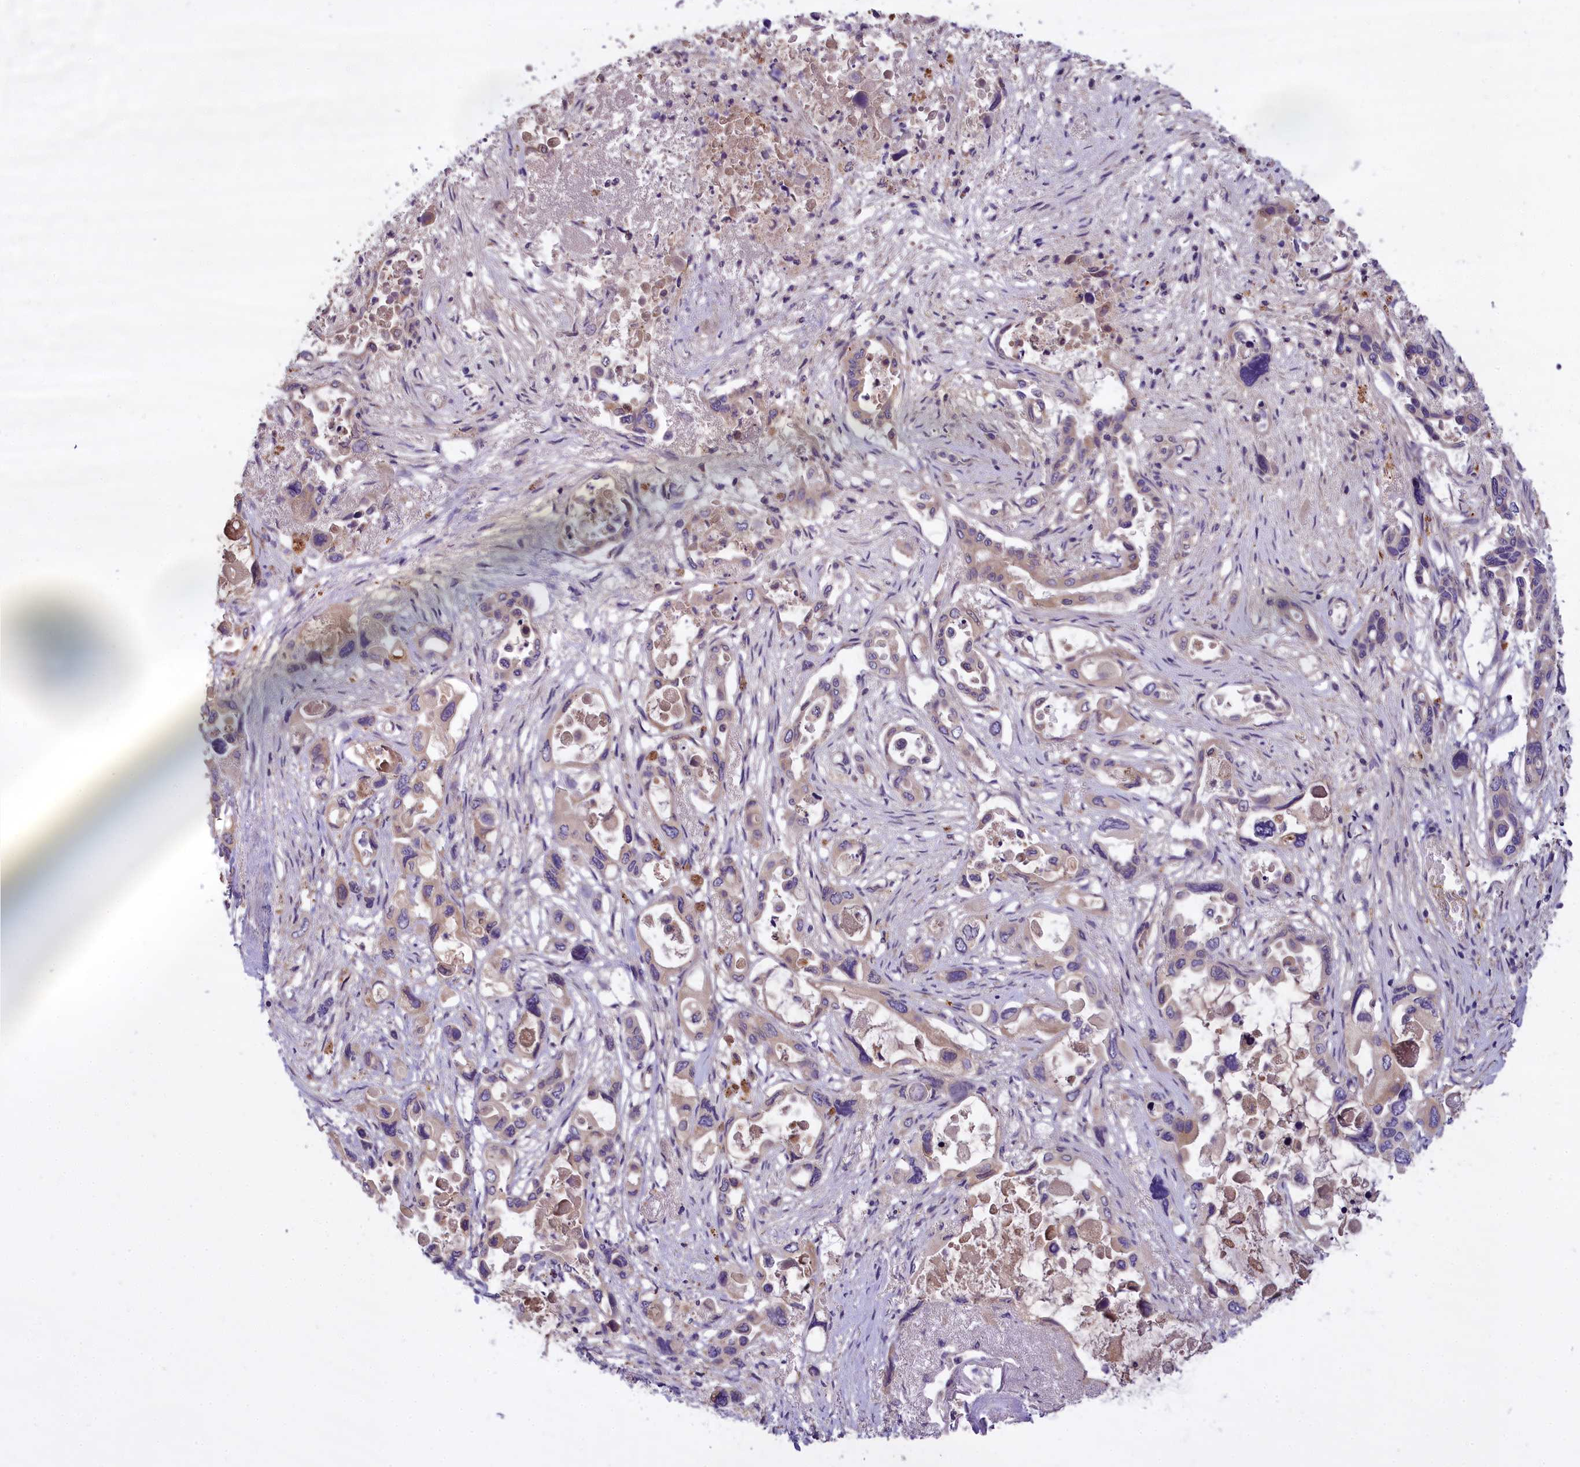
{"staining": {"intensity": "weak", "quantity": "<25%", "location": "cytoplasmic/membranous"}, "tissue": "pancreatic cancer", "cell_type": "Tumor cells", "image_type": "cancer", "snomed": [{"axis": "morphology", "description": "Adenocarcinoma, NOS"}, {"axis": "topography", "description": "Pancreas"}], "caption": "Pancreatic cancer was stained to show a protein in brown. There is no significant expression in tumor cells. (Brightfield microscopy of DAB immunohistochemistry (IHC) at high magnification).", "gene": "MEMO1", "patient": {"sex": "male", "age": 92}}